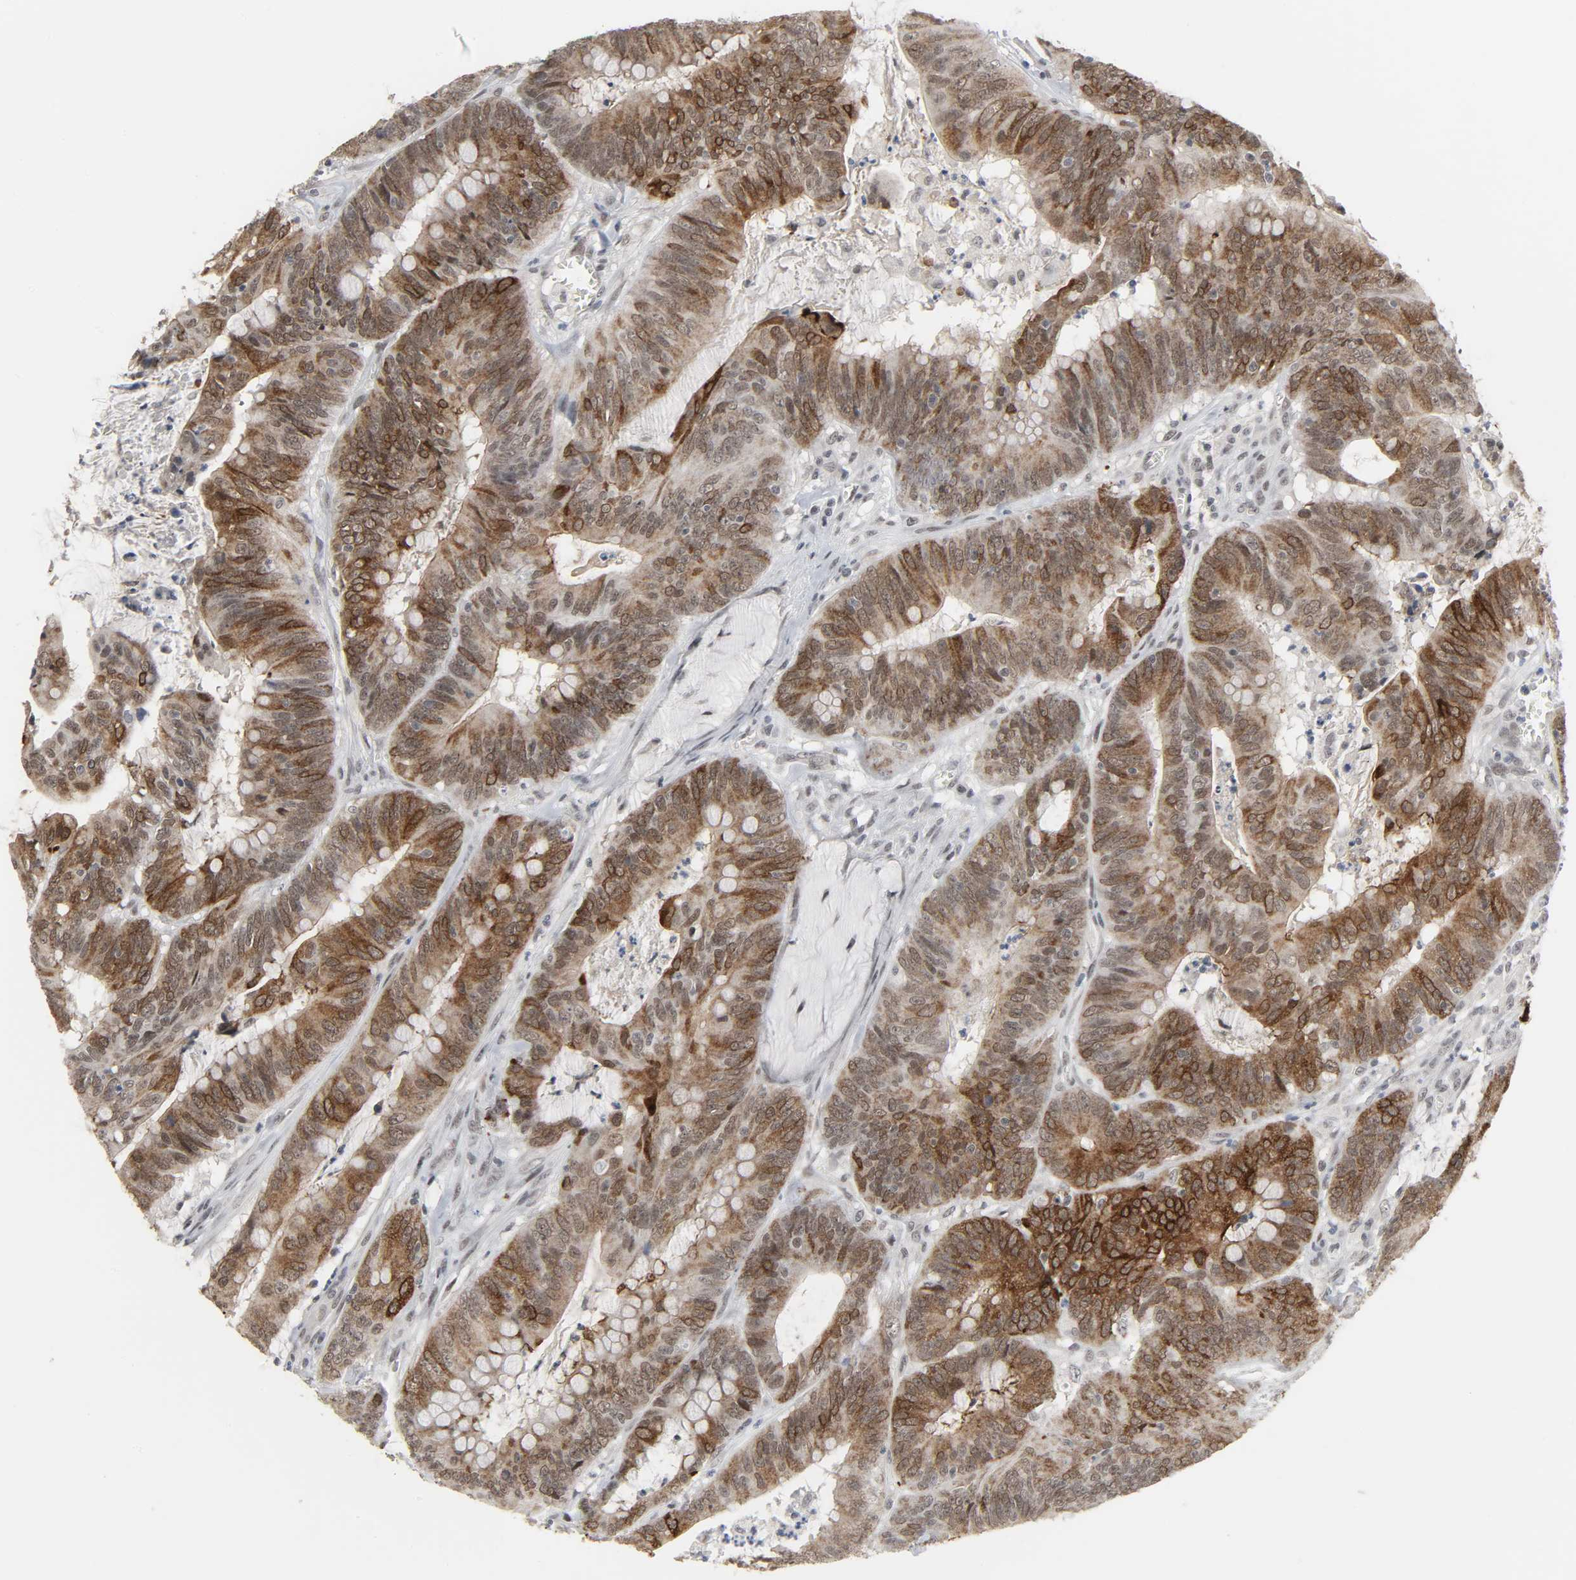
{"staining": {"intensity": "strong", "quantity": ">75%", "location": "cytoplasmic/membranous,nuclear"}, "tissue": "colorectal cancer", "cell_type": "Tumor cells", "image_type": "cancer", "snomed": [{"axis": "morphology", "description": "Adenocarcinoma, NOS"}, {"axis": "topography", "description": "Colon"}], "caption": "IHC photomicrograph of adenocarcinoma (colorectal) stained for a protein (brown), which shows high levels of strong cytoplasmic/membranous and nuclear expression in about >75% of tumor cells.", "gene": "MUC1", "patient": {"sex": "male", "age": 45}}